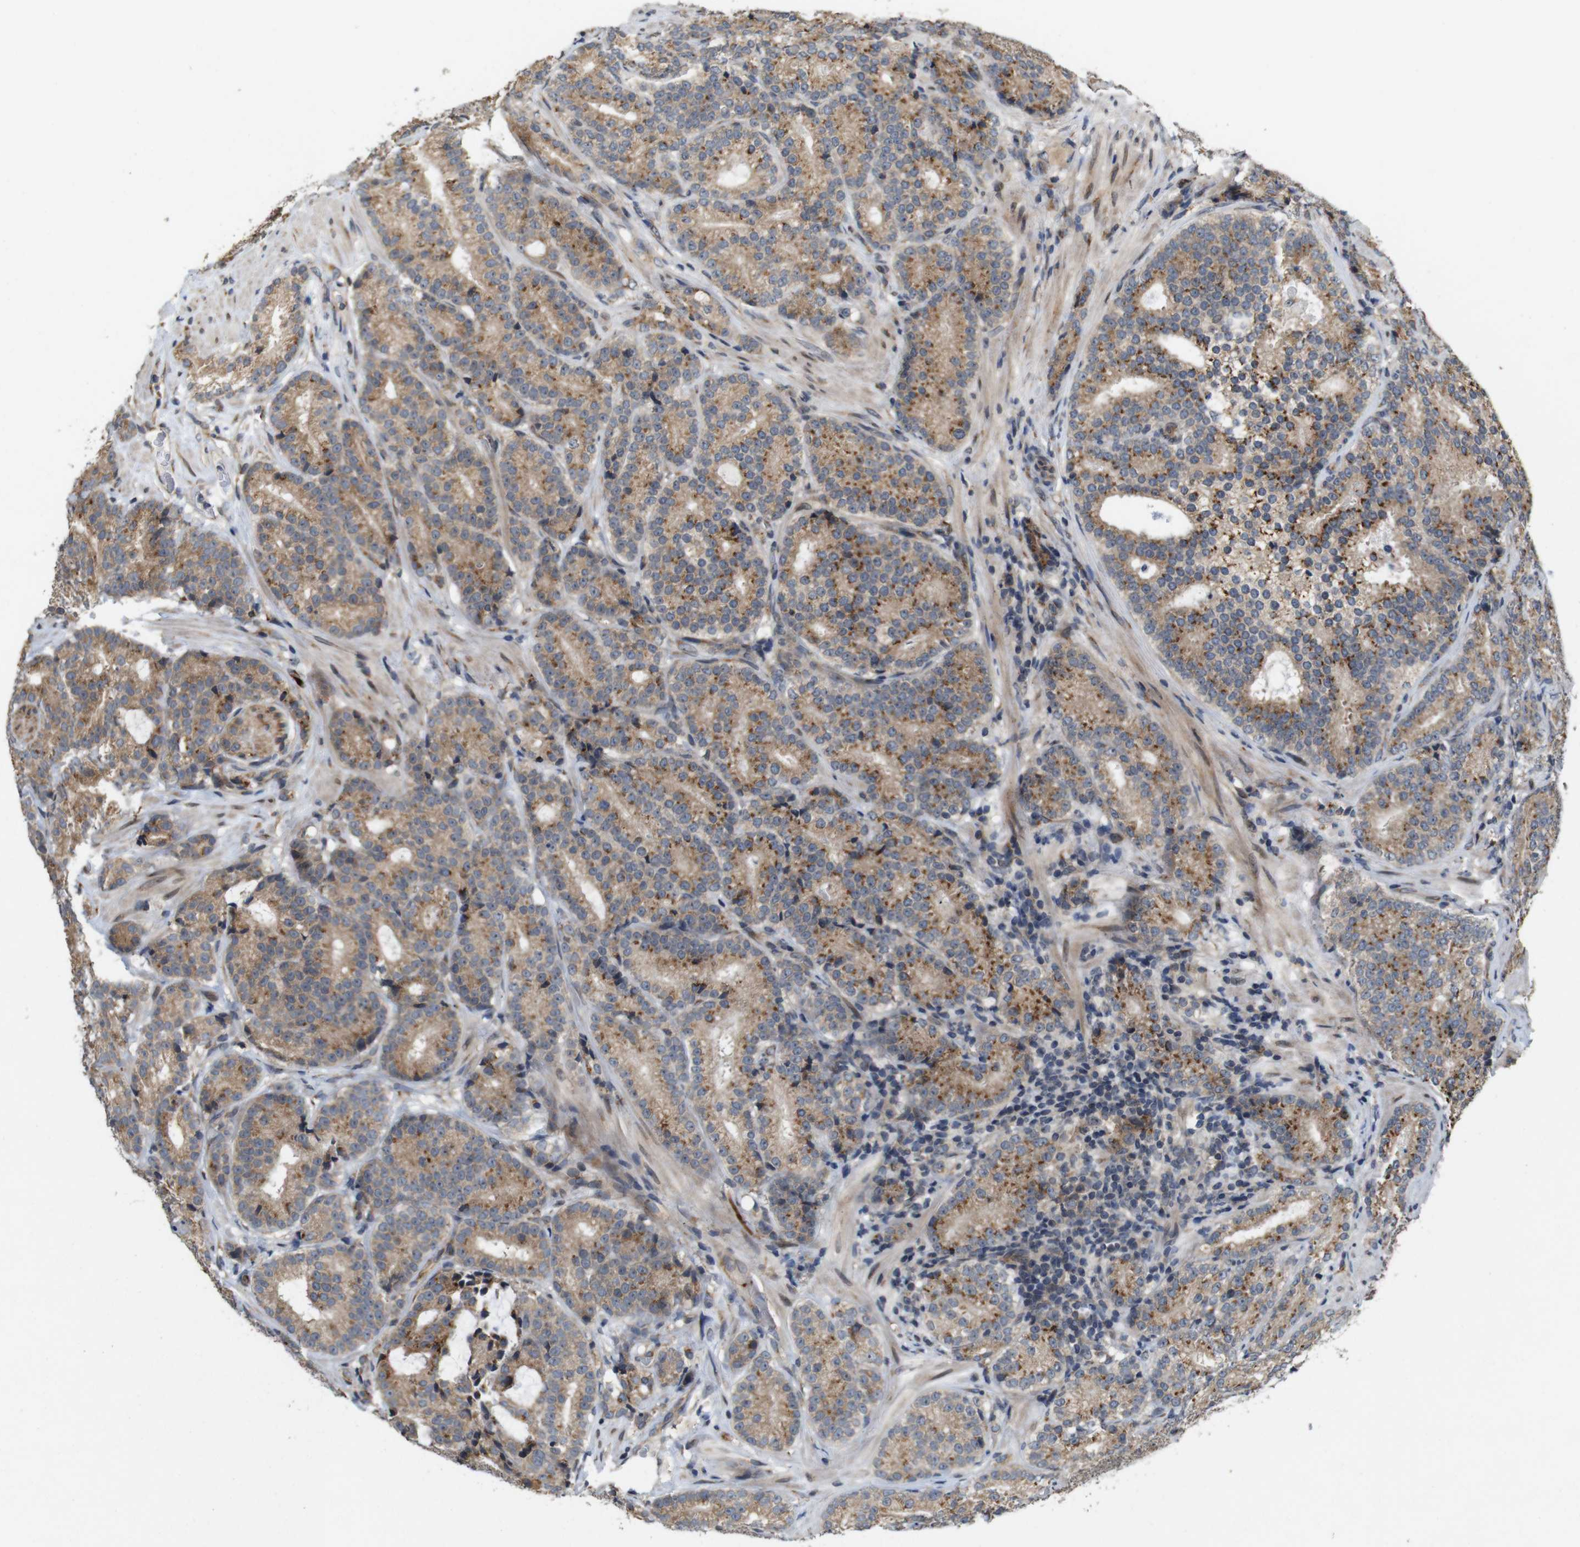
{"staining": {"intensity": "moderate", "quantity": ">75%", "location": "cytoplasmic/membranous"}, "tissue": "prostate cancer", "cell_type": "Tumor cells", "image_type": "cancer", "snomed": [{"axis": "morphology", "description": "Adenocarcinoma, High grade"}, {"axis": "topography", "description": "Prostate"}], "caption": "Adenocarcinoma (high-grade) (prostate) tissue shows moderate cytoplasmic/membranous positivity in approximately >75% of tumor cells, visualized by immunohistochemistry.", "gene": "EFCAB14", "patient": {"sex": "male", "age": 61}}